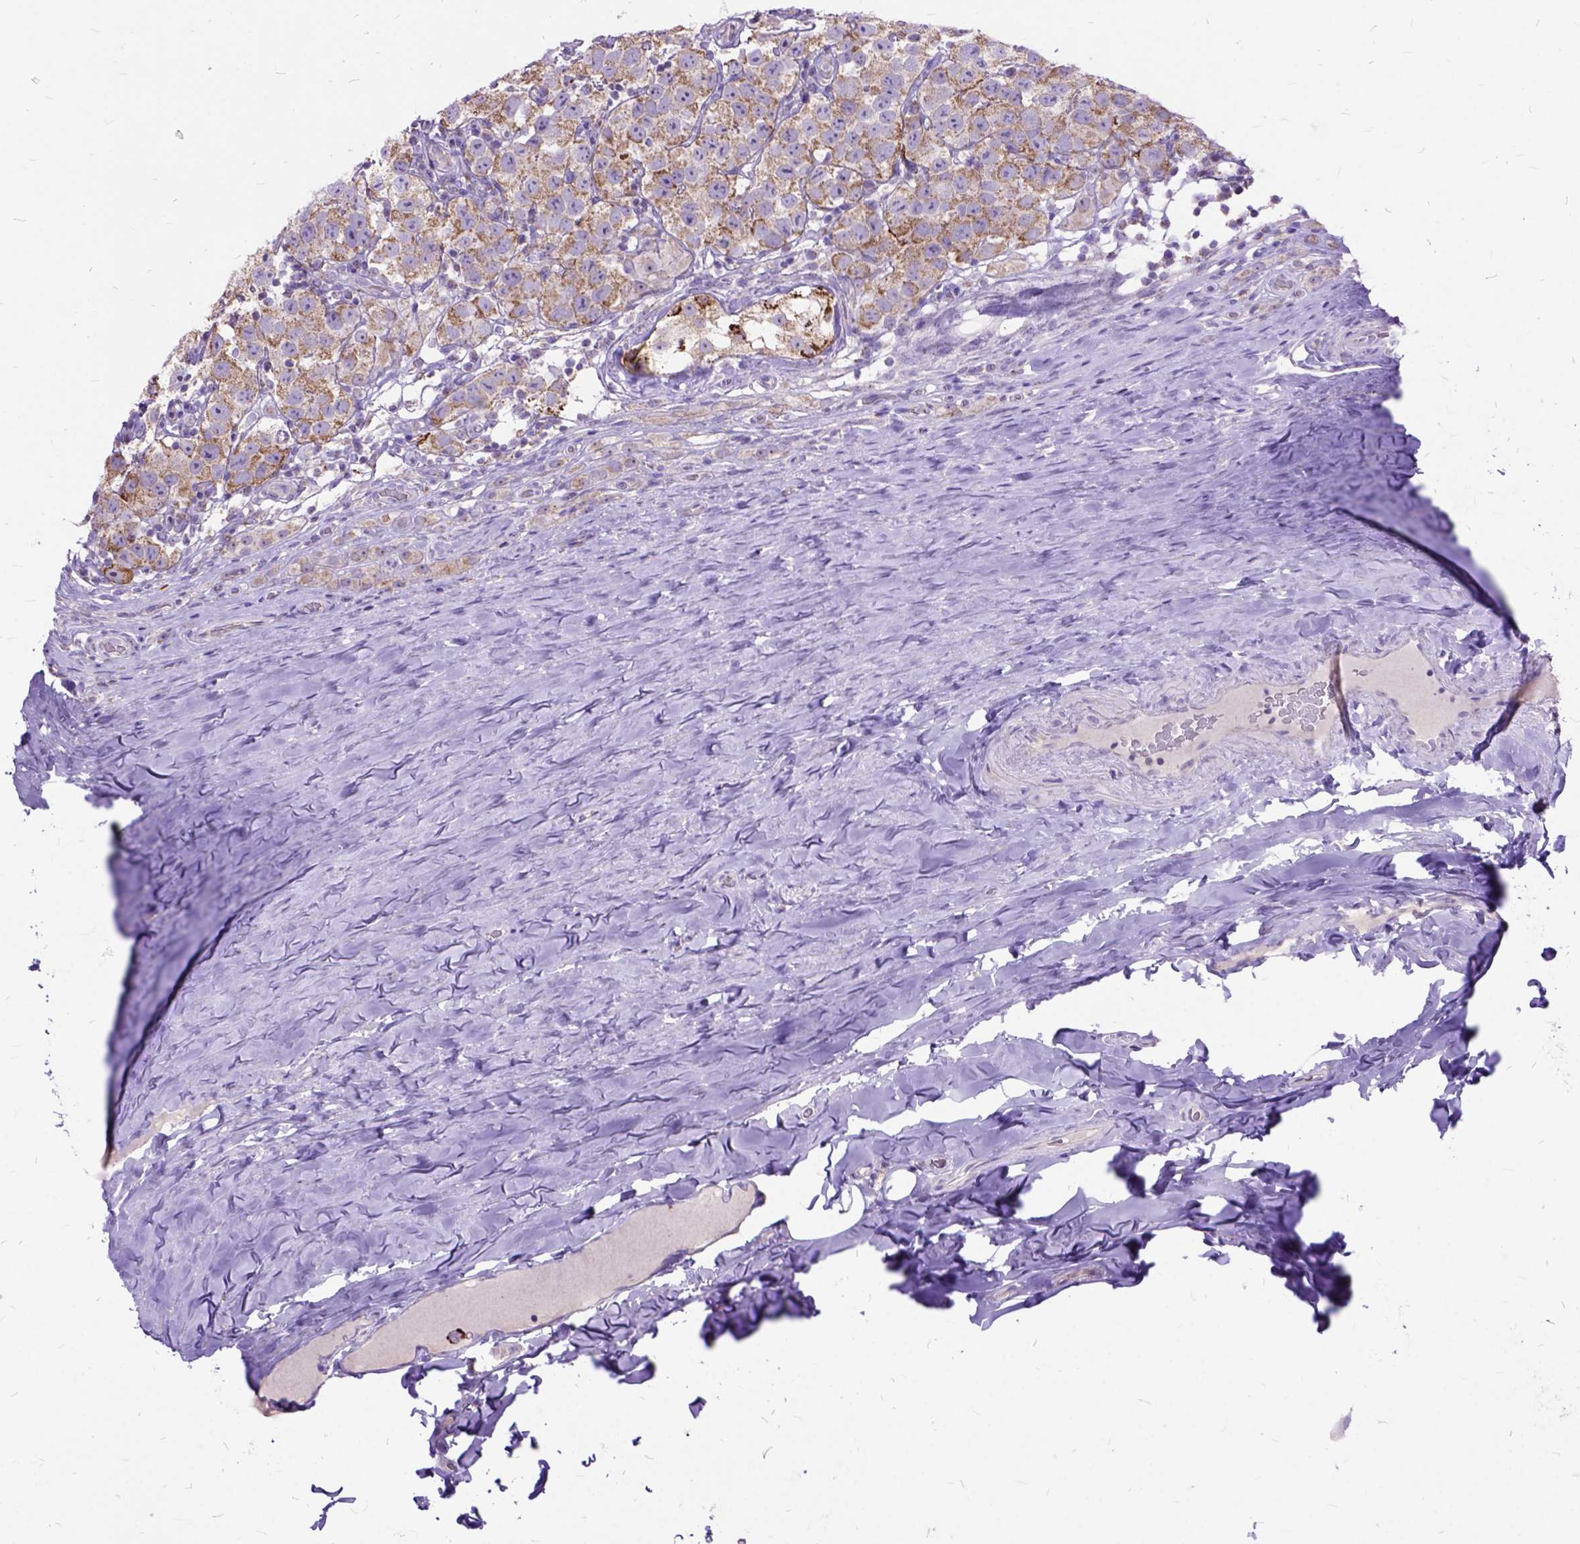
{"staining": {"intensity": "weak", "quantity": ">75%", "location": "cytoplasmic/membranous"}, "tissue": "testis cancer", "cell_type": "Tumor cells", "image_type": "cancer", "snomed": [{"axis": "morphology", "description": "Seminoma, NOS"}, {"axis": "topography", "description": "Testis"}], "caption": "Human testis cancer (seminoma) stained with a brown dye exhibits weak cytoplasmic/membranous positive positivity in about >75% of tumor cells.", "gene": "CTAG2", "patient": {"sex": "male", "age": 34}}